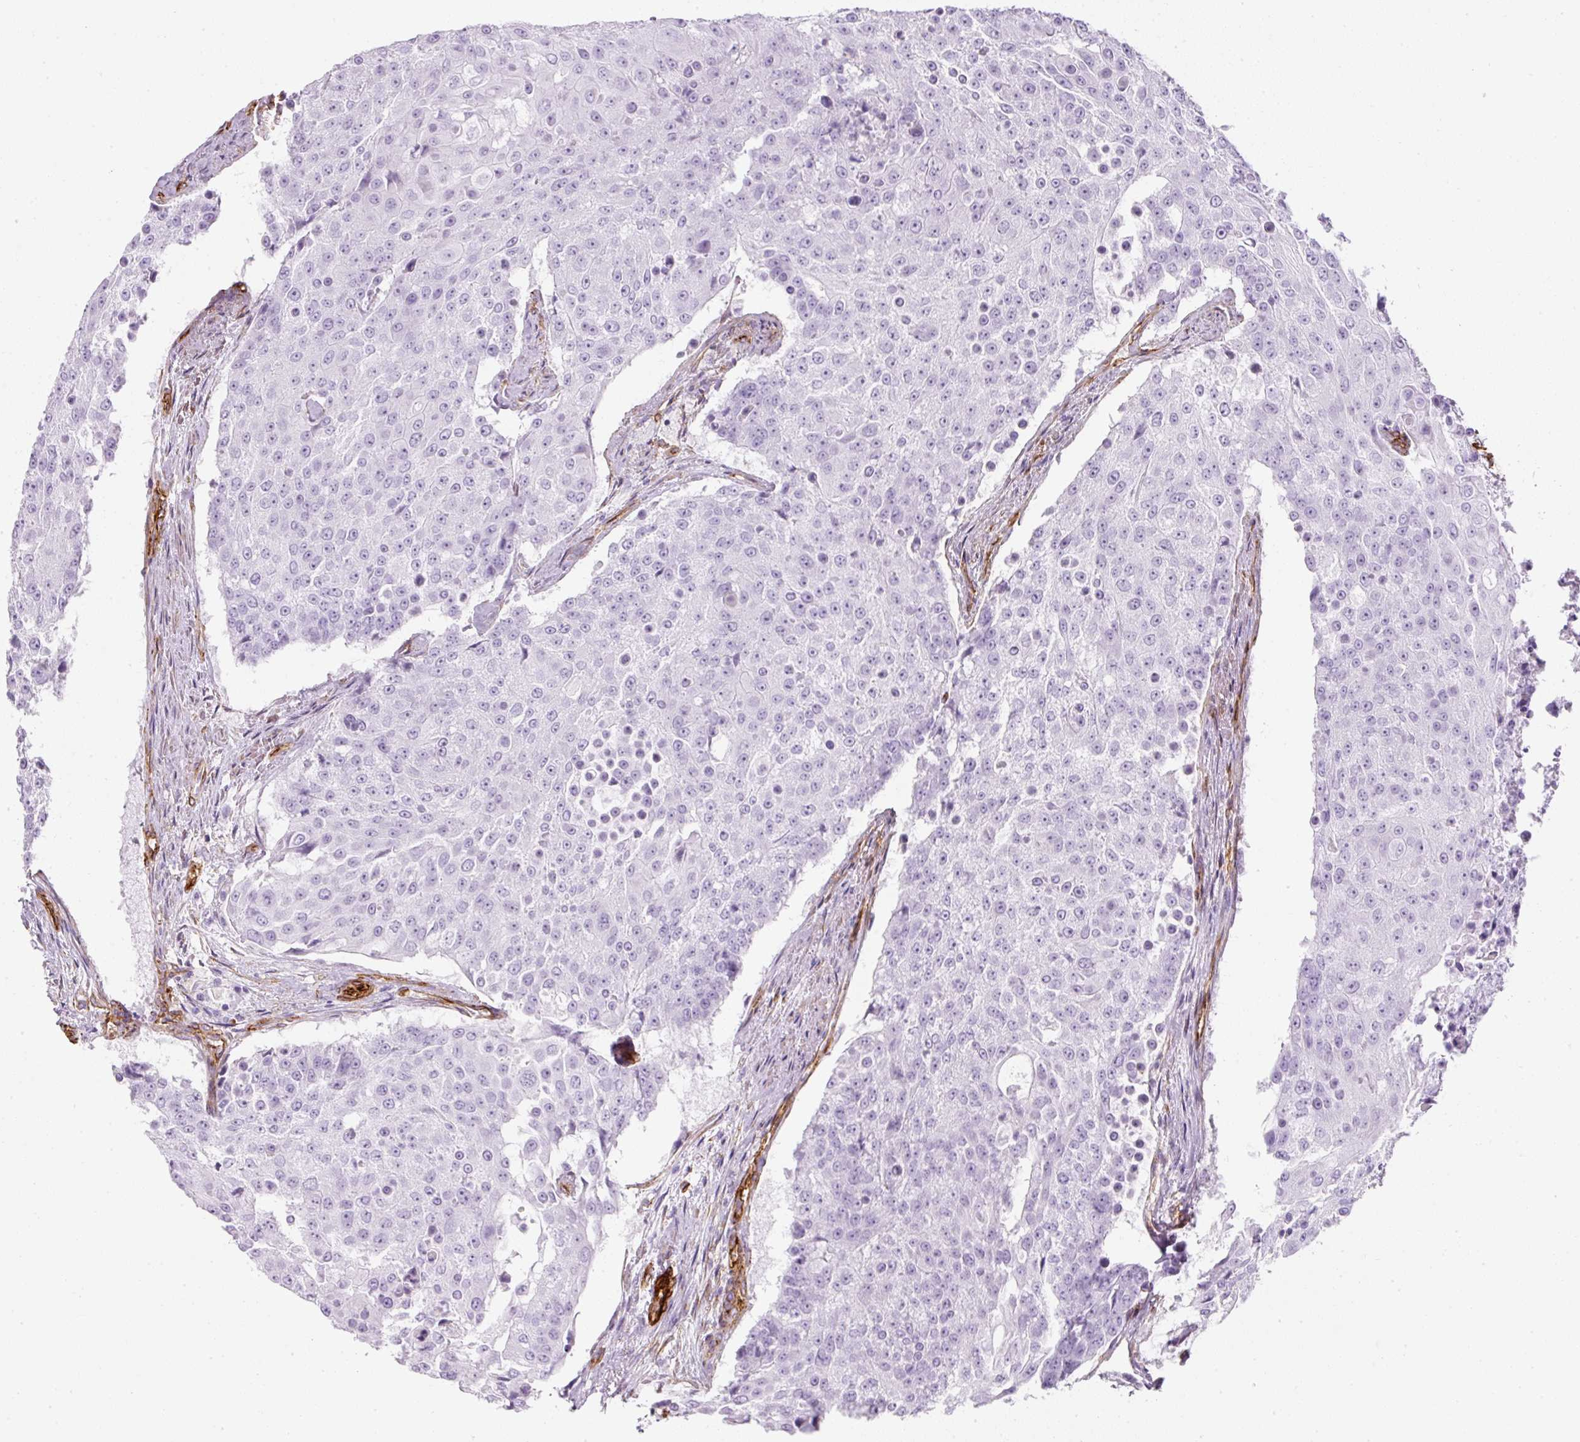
{"staining": {"intensity": "negative", "quantity": "none", "location": "none"}, "tissue": "urothelial cancer", "cell_type": "Tumor cells", "image_type": "cancer", "snomed": [{"axis": "morphology", "description": "Urothelial carcinoma, High grade"}, {"axis": "topography", "description": "Urinary bladder"}], "caption": "Tumor cells show no significant expression in high-grade urothelial carcinoma. (DAB IHC, high magnification).", "gene": "CAVIN3", "patient": {"sex": "female", "age": 63}}